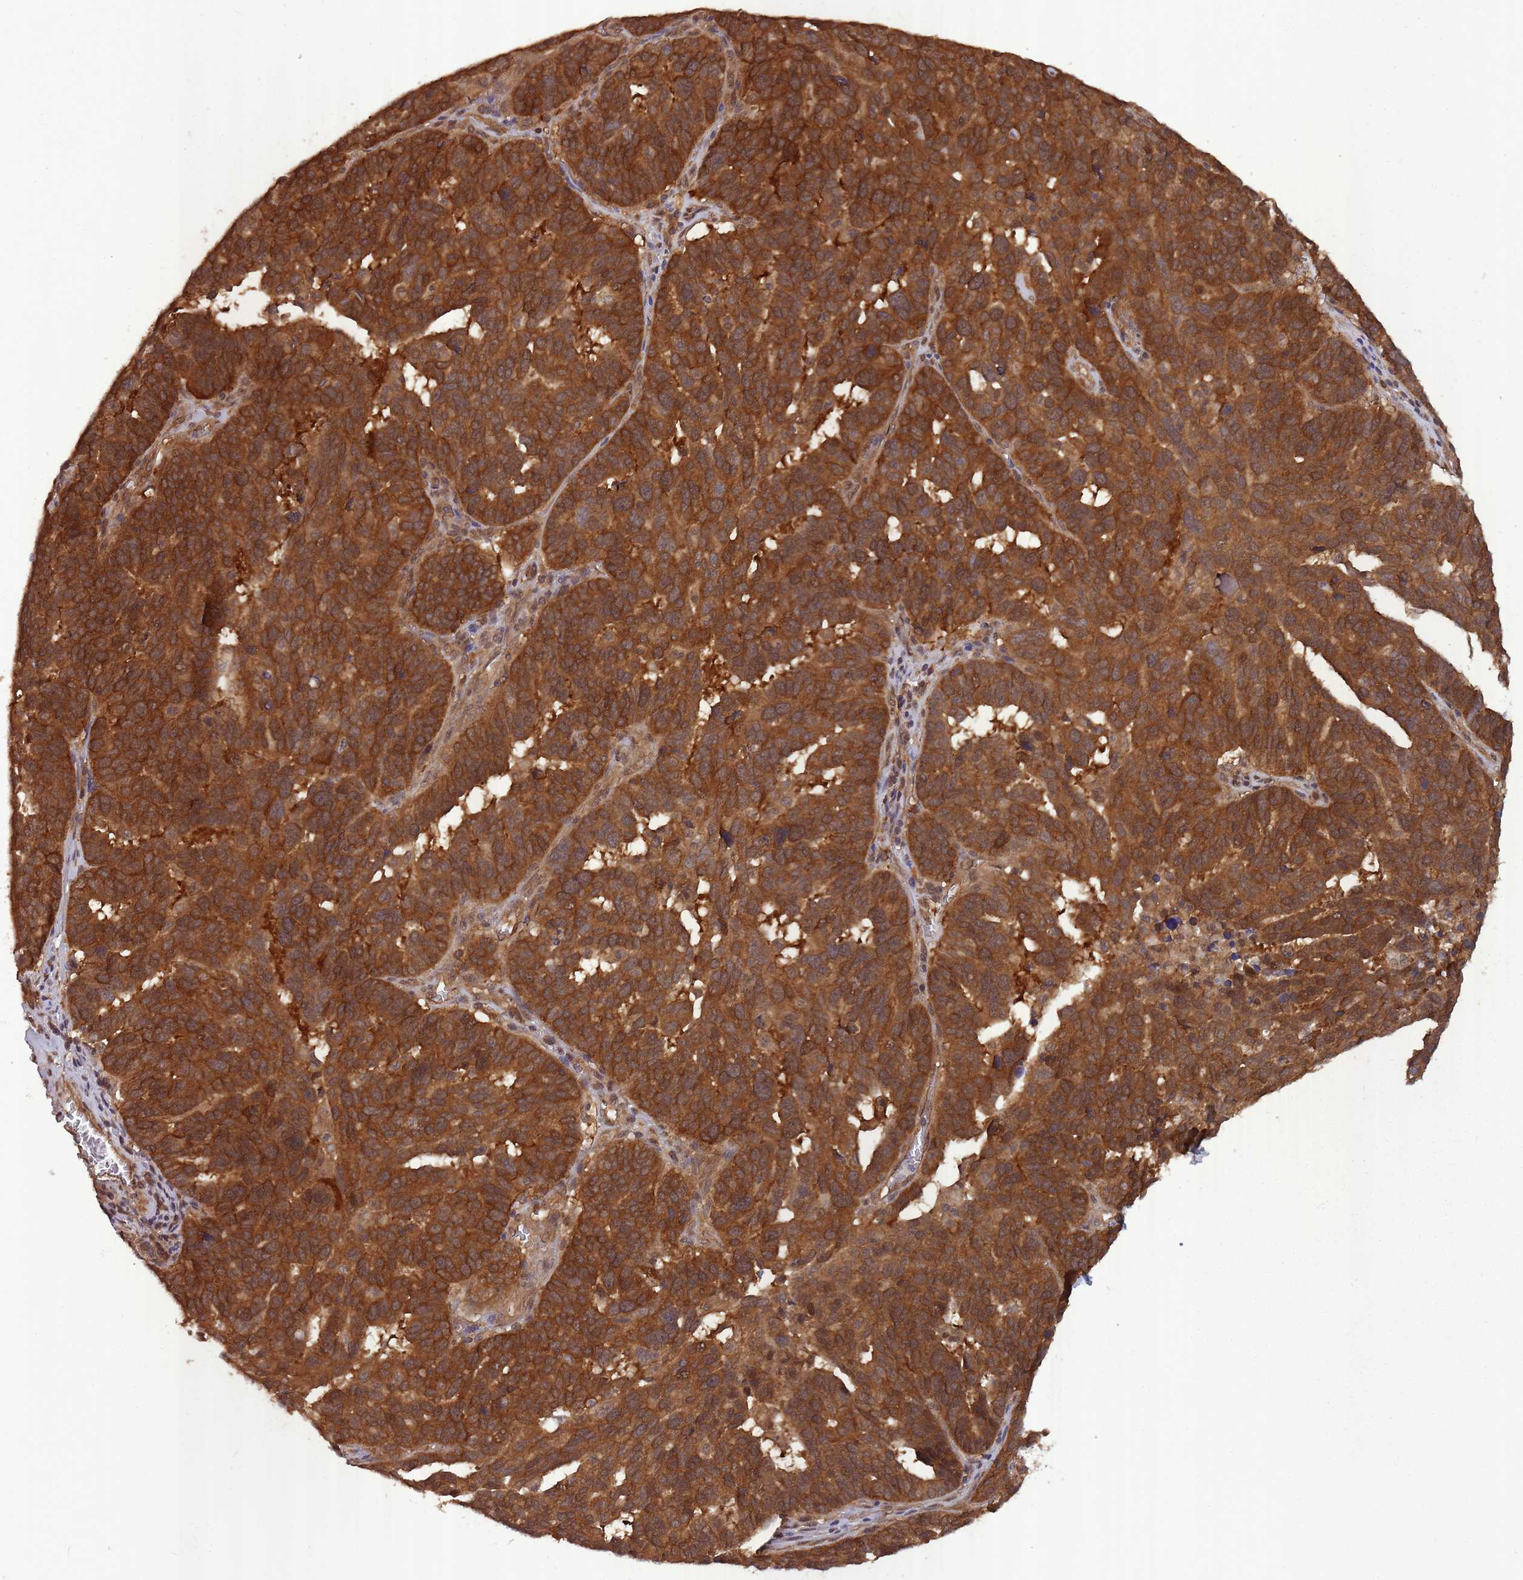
{"staining": {"intensity": "strong", "quantity": ">75%", "location": "cytoplasmic/membranous"}, "tissue": "ovarian cancer", "cell_type": "Tumor cells", "image_type": "cancer", "snomed": [{"axis": "morphology", "description": "Cystadenocarcinoma, serous, NOS"}, {"axis": "topography", "description": "Ovary"}], "caption": "Strong cytoplasmic/membranous protein expression is appreciated in about >75% of tumor cells in serous cystadenocarcinoma (ovarian). The staining was performed using DAB to visualize the protein expression in brown, while the nuclei were stained in blue with hematoxylin (Magnification: 20x).", "gene": "PPP6R3", "patient": {"sex": "female", "age": 59}}